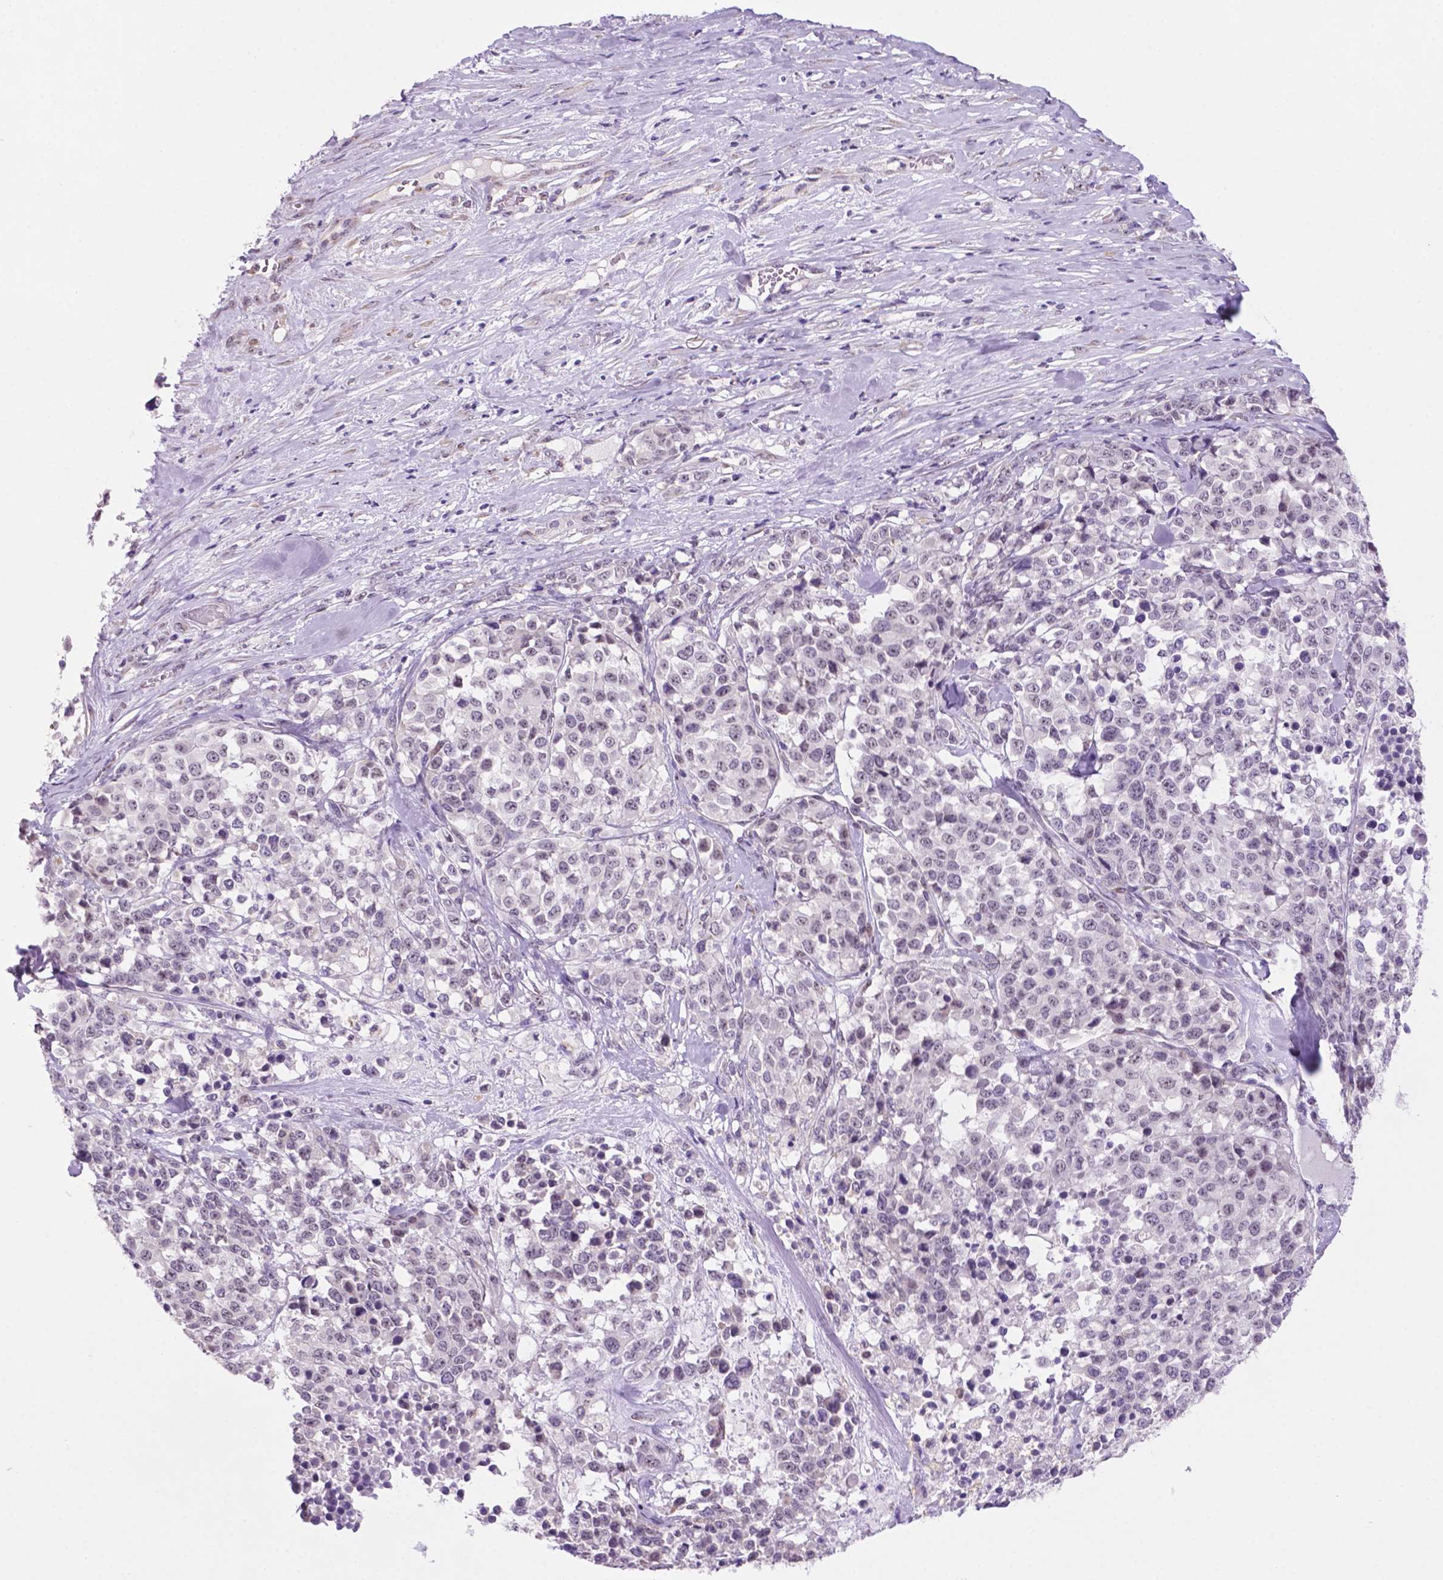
{"staining": {"intensity": "negative", "quantity": "none", "location": "none"}, "tissue": "melanoma", "cell_type": "Tumor cells", "image_type": "cancer", "snomed": [{"axis": "morphology", "description": "Malignant melanoma, Metastatic site"}, {"axis": "topography", "description": "Skin"}], "caption": "The micrograph reveals no staining of tumor cells in melanoma.", "gene": "C18orf21", "patient": {"sex": "male", "age": 84}}